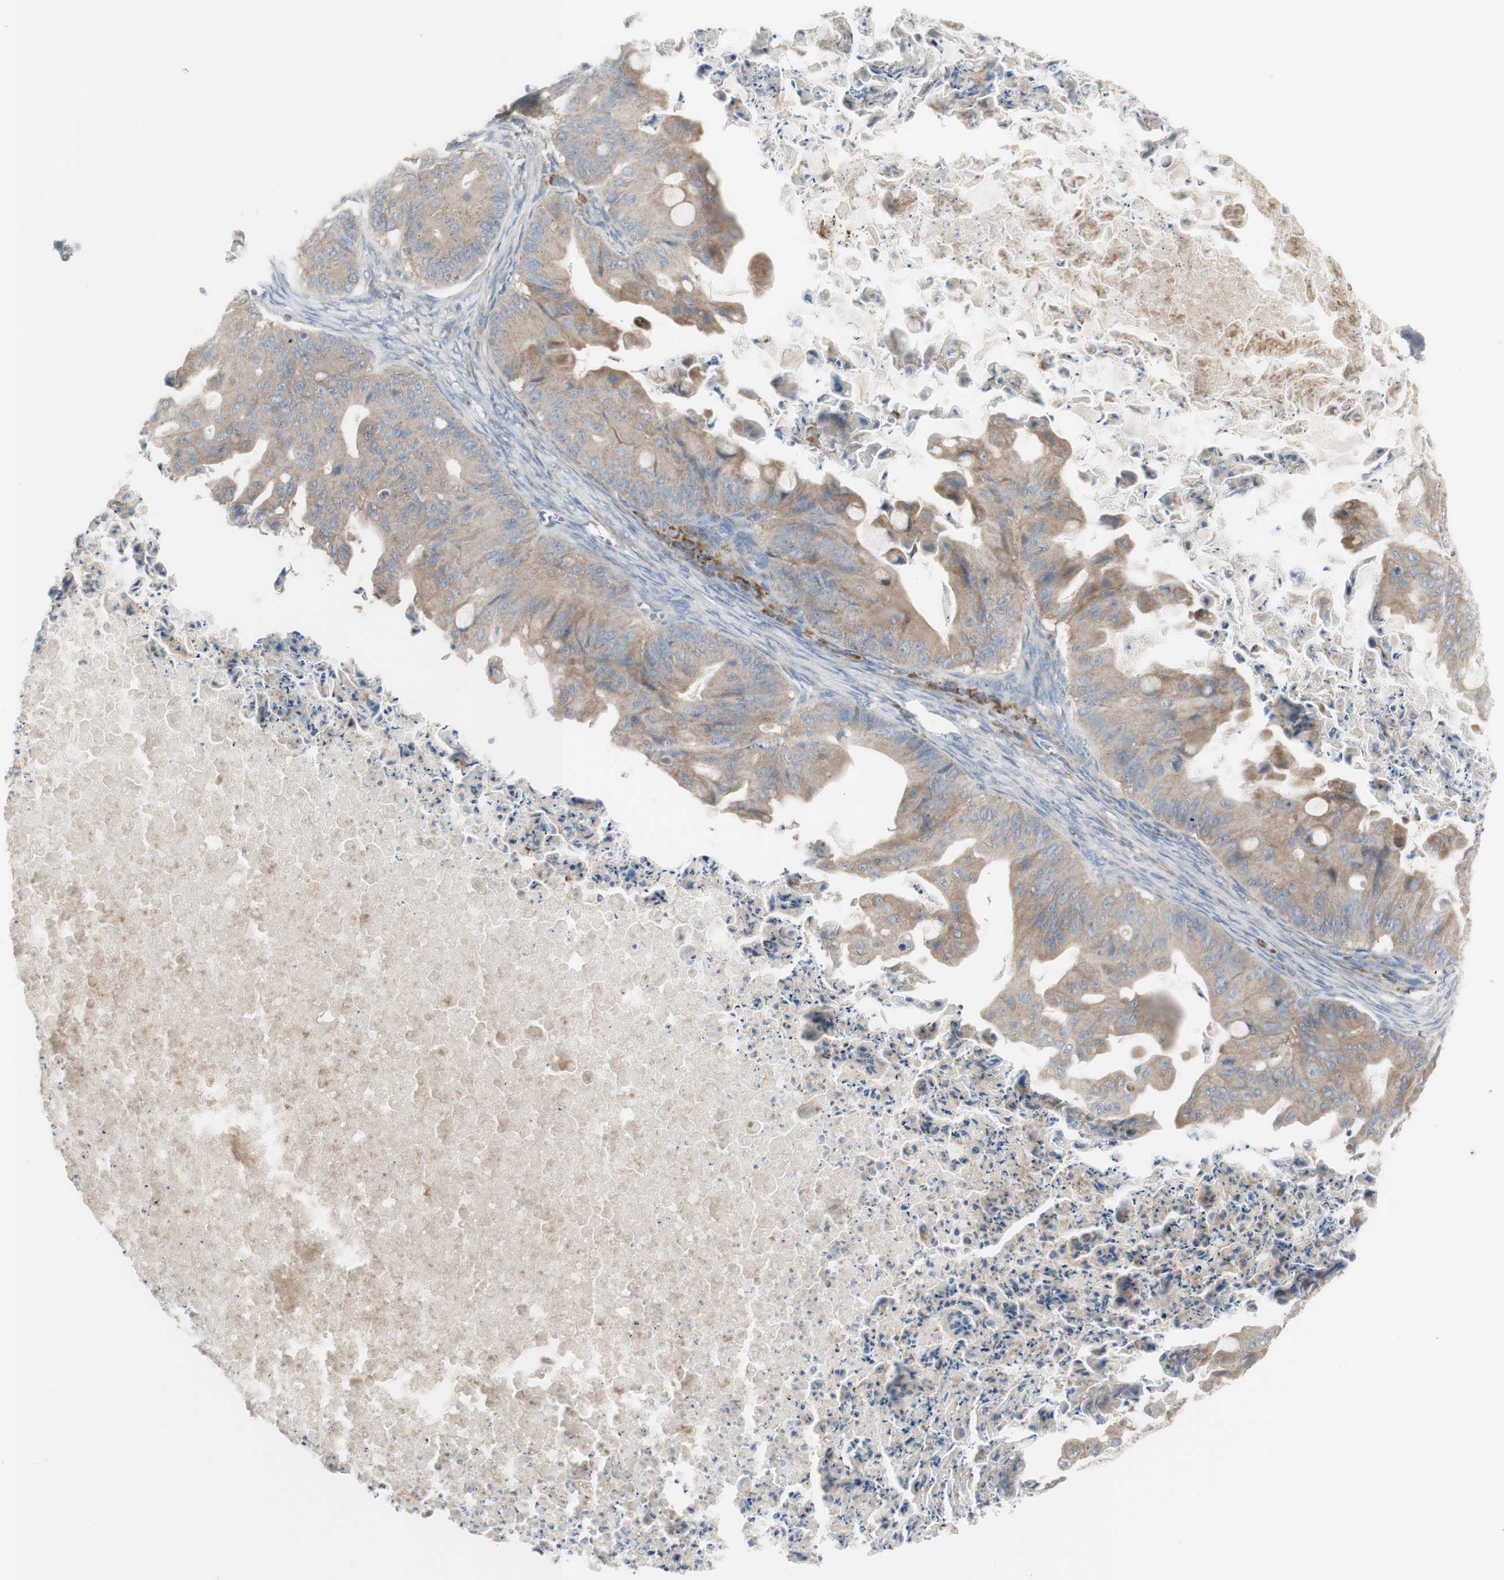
{"staining": {"intensity": "weak", "quantity": ">75%", "location": "cytoplasmic/membranous"}, "tissue": "ovarian cancer", "cell_type": "Tumor cells", "image_type": "cancer", "snomed": [{"axis": "morphology", "description": "Cystadenocarcinoma, mucinous, NOS"}, {"axis": "topography", "description": "Ovary"}], "caption": "Protein analysis of ovarian cancer tissue reveals weak cytoplasmic/membranous expression in about >75% of tumor cells. (Brightfield microscopy of DAB IHC at high magnification).", "gene": "C3orf52", "patient": {"sex": "female", "age": 37}}